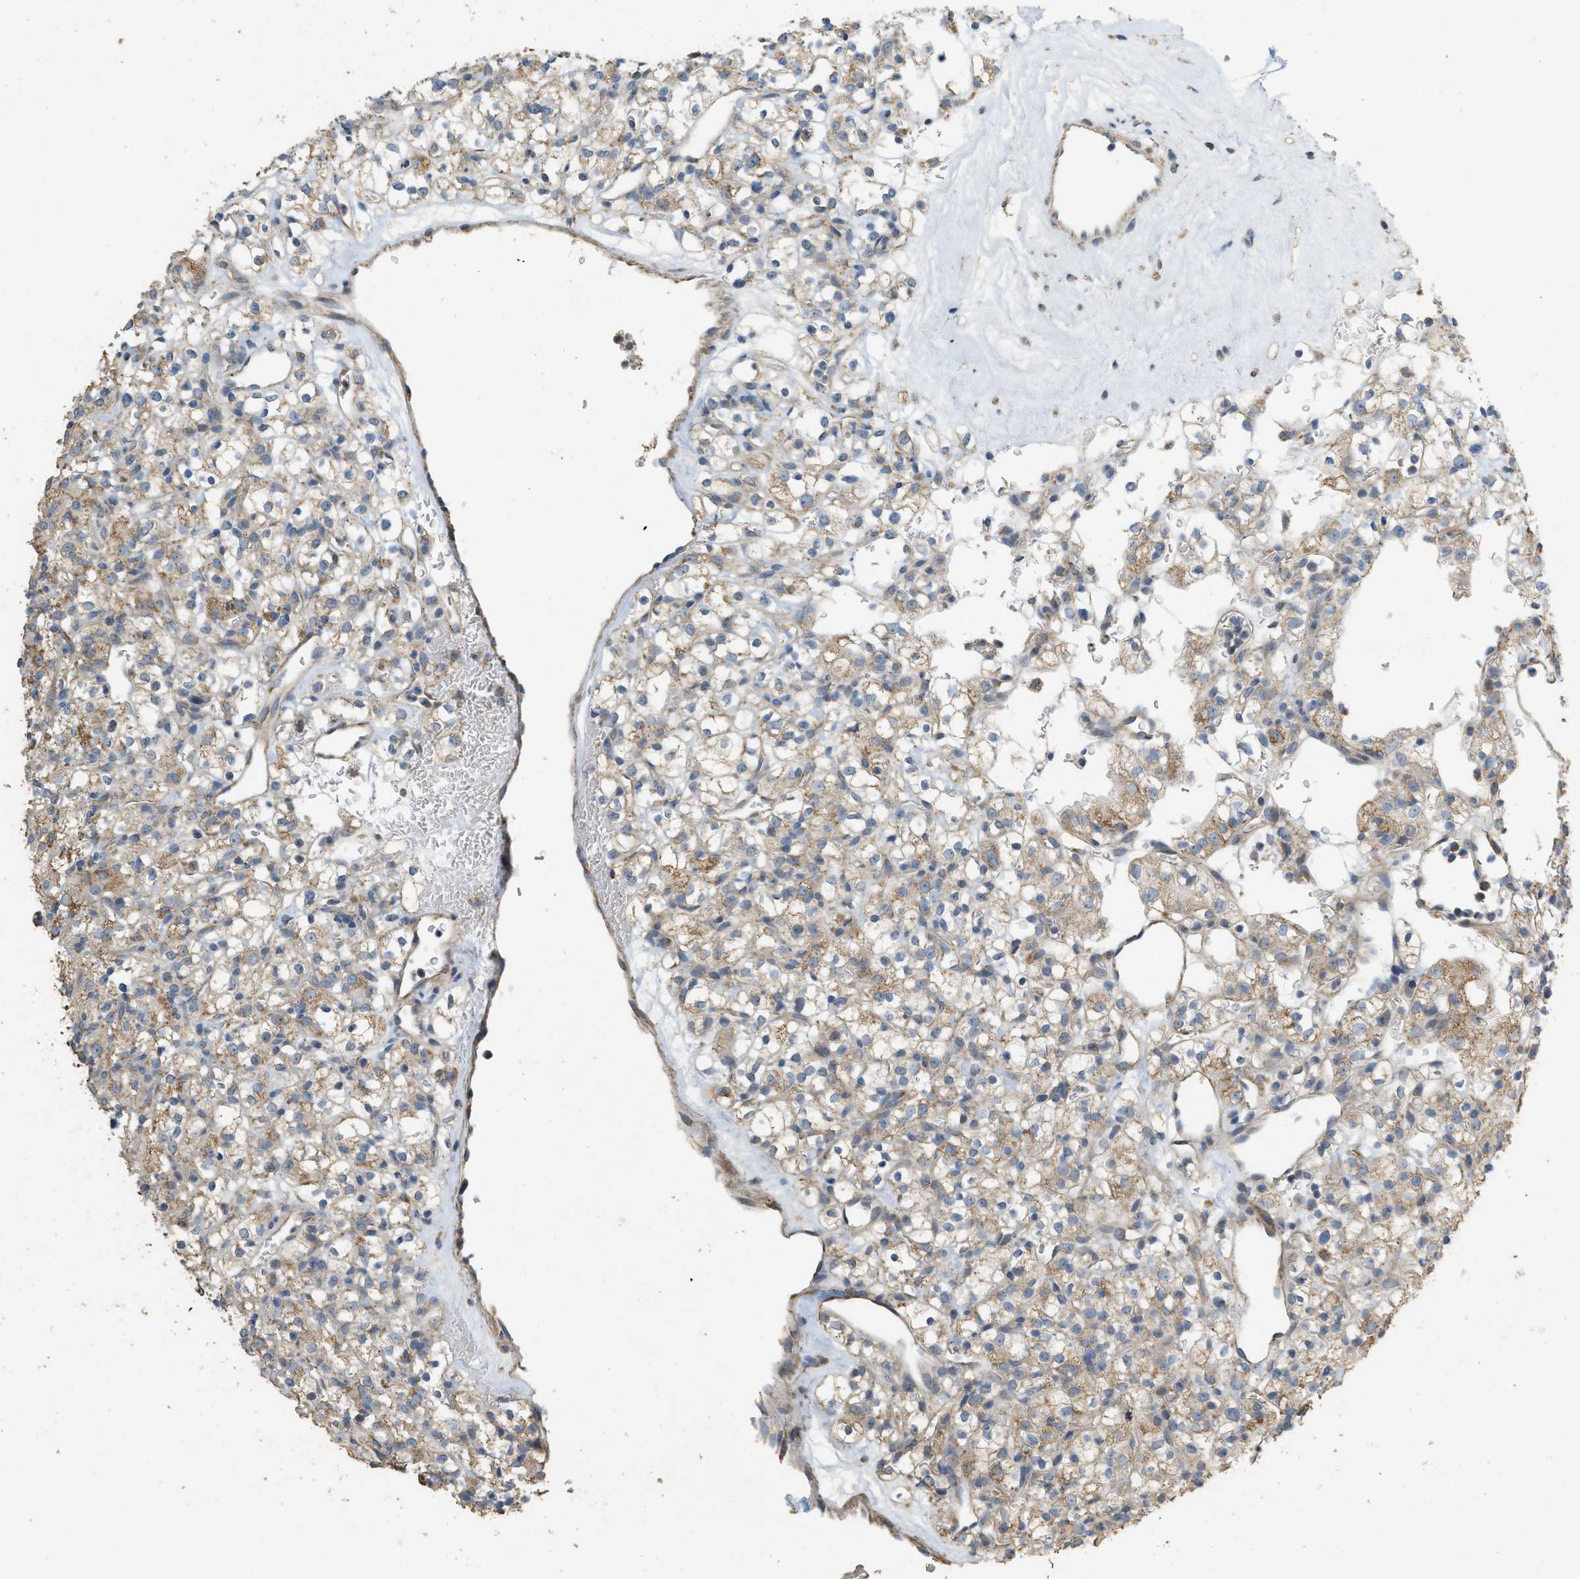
{"staining": {"intensity": "moderate", "quantity": ">75%", "location": "cytoplasmic/membranous"}, "tissue": "renal cancer", "cell_type": "Tumor cells", "image_type": "cancer", "snomed": [{"axis": "morphology", "description": "Normal tissue, NOS"}, {"axis": "morphology", "description": "Adenocarcinoma, NOS"}, {"axis": "topography", "description": "Kidney"}], "caption": "A micrograph of human renal cancer stained for a protein displays moderate cytoplasmic/membranous brown staining in tumor cells. The protein of interest is stained brown, and the nuclei are stained in blue (DAB IHC with brightfield microscopy, high magnification).", "gene": "KCNA4", "patient": {"sex": "female", "age": 72}}